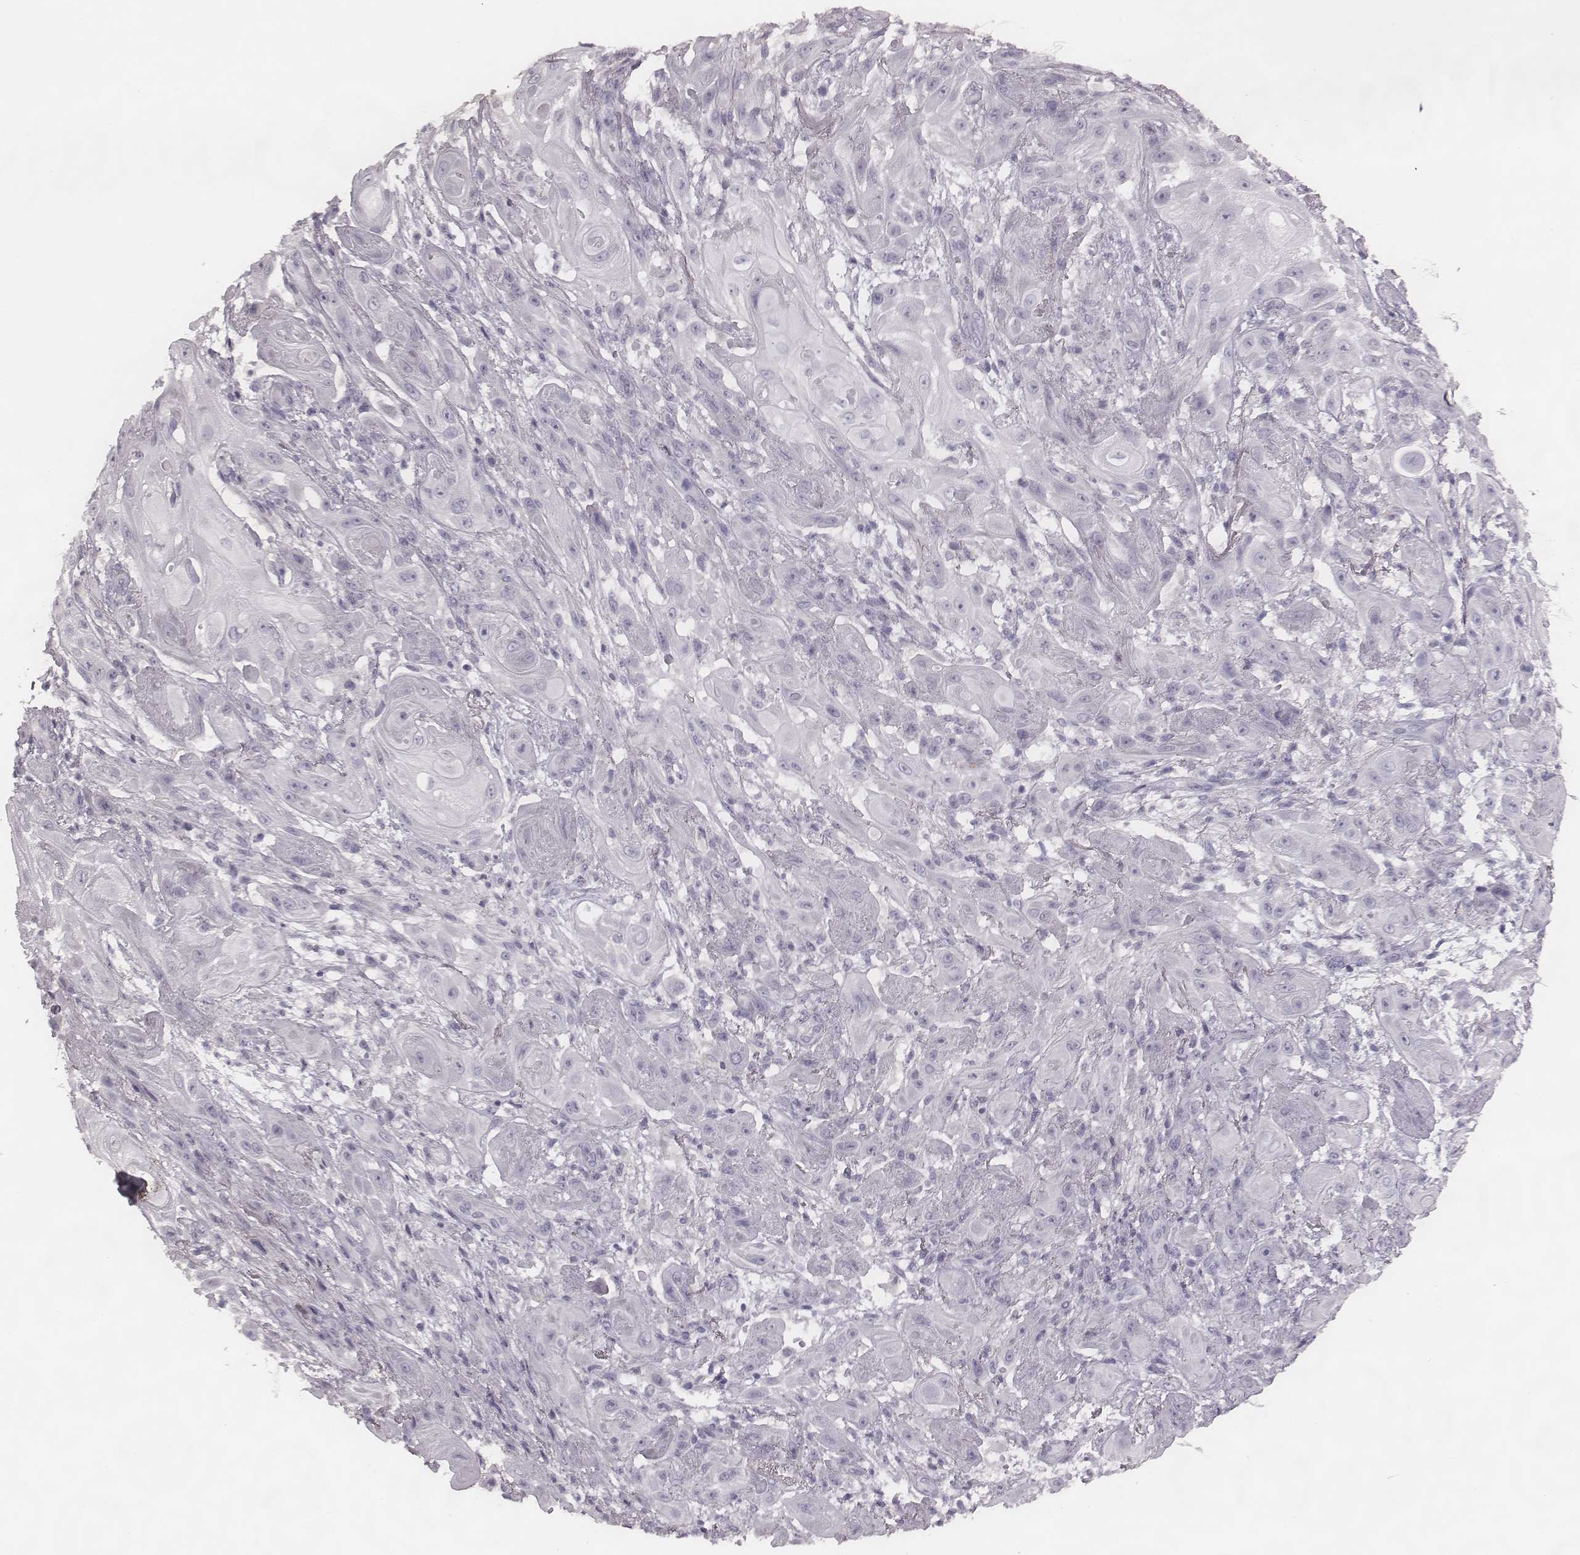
{"staining": {"intensity": "negative", "quantity": "none", "location": "none"}, "tissue": "skin cancer", "cell_type": "Tumor cells", "image_type": "cancer", "snomed": [{"axis": "morphology", "description": "Squamous cell carcinoma, NOS"}, {"axis": "topography", "description": "Skin"}], "caption": "Immunohistochemical staining of human skin cancer exhibits no significant staining in tumor cells. (Stains: DAB immunohistochemistry (IHC) with hematoxylin counter stain, Microscopy: brightfield microscopy at high magnification).", "gene": "SPA17", "patient": {"sex": "male", "age": 62}}